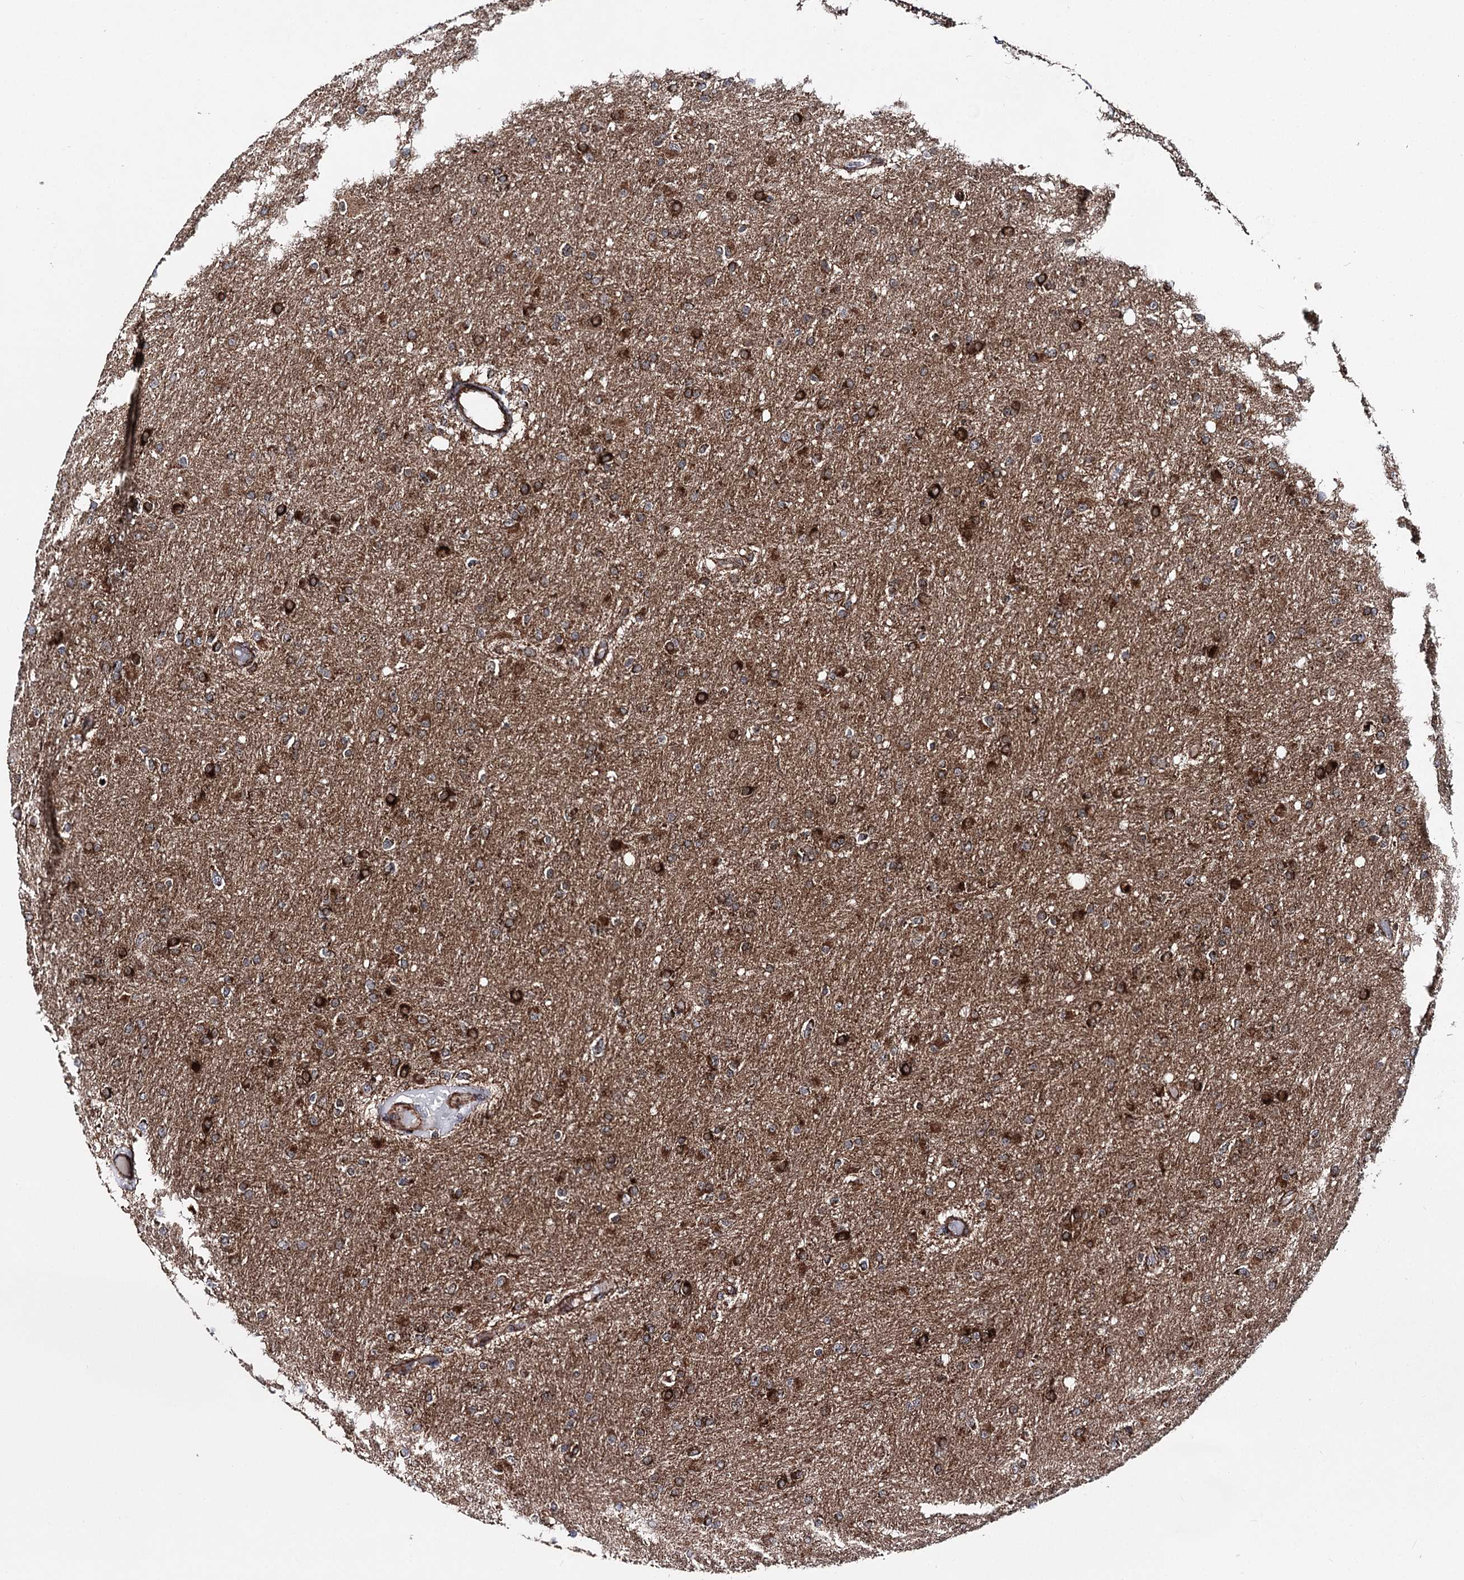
{"staining": {"intensity": "moderate", "quantity": "25%-75%", "location": "cytoplasmic/membranous"}, "tissue": "glioma", "cell_type": "Tumor cells", "image_type": "cancer", "snomed": [{"axis": "morphology", "description": "Glioma, malignant, High grade"}, {"axis": "topography", "description": "Cerebral cortex"}], "caption": "Moderate cytoplasmic/membranous protein positivity is identified in approximately 25%-75% of tumor cells in high-grade glioma (malignant).", "gene": "FGFR1OP2", "patient": {"sex": "female", "age": 36}}